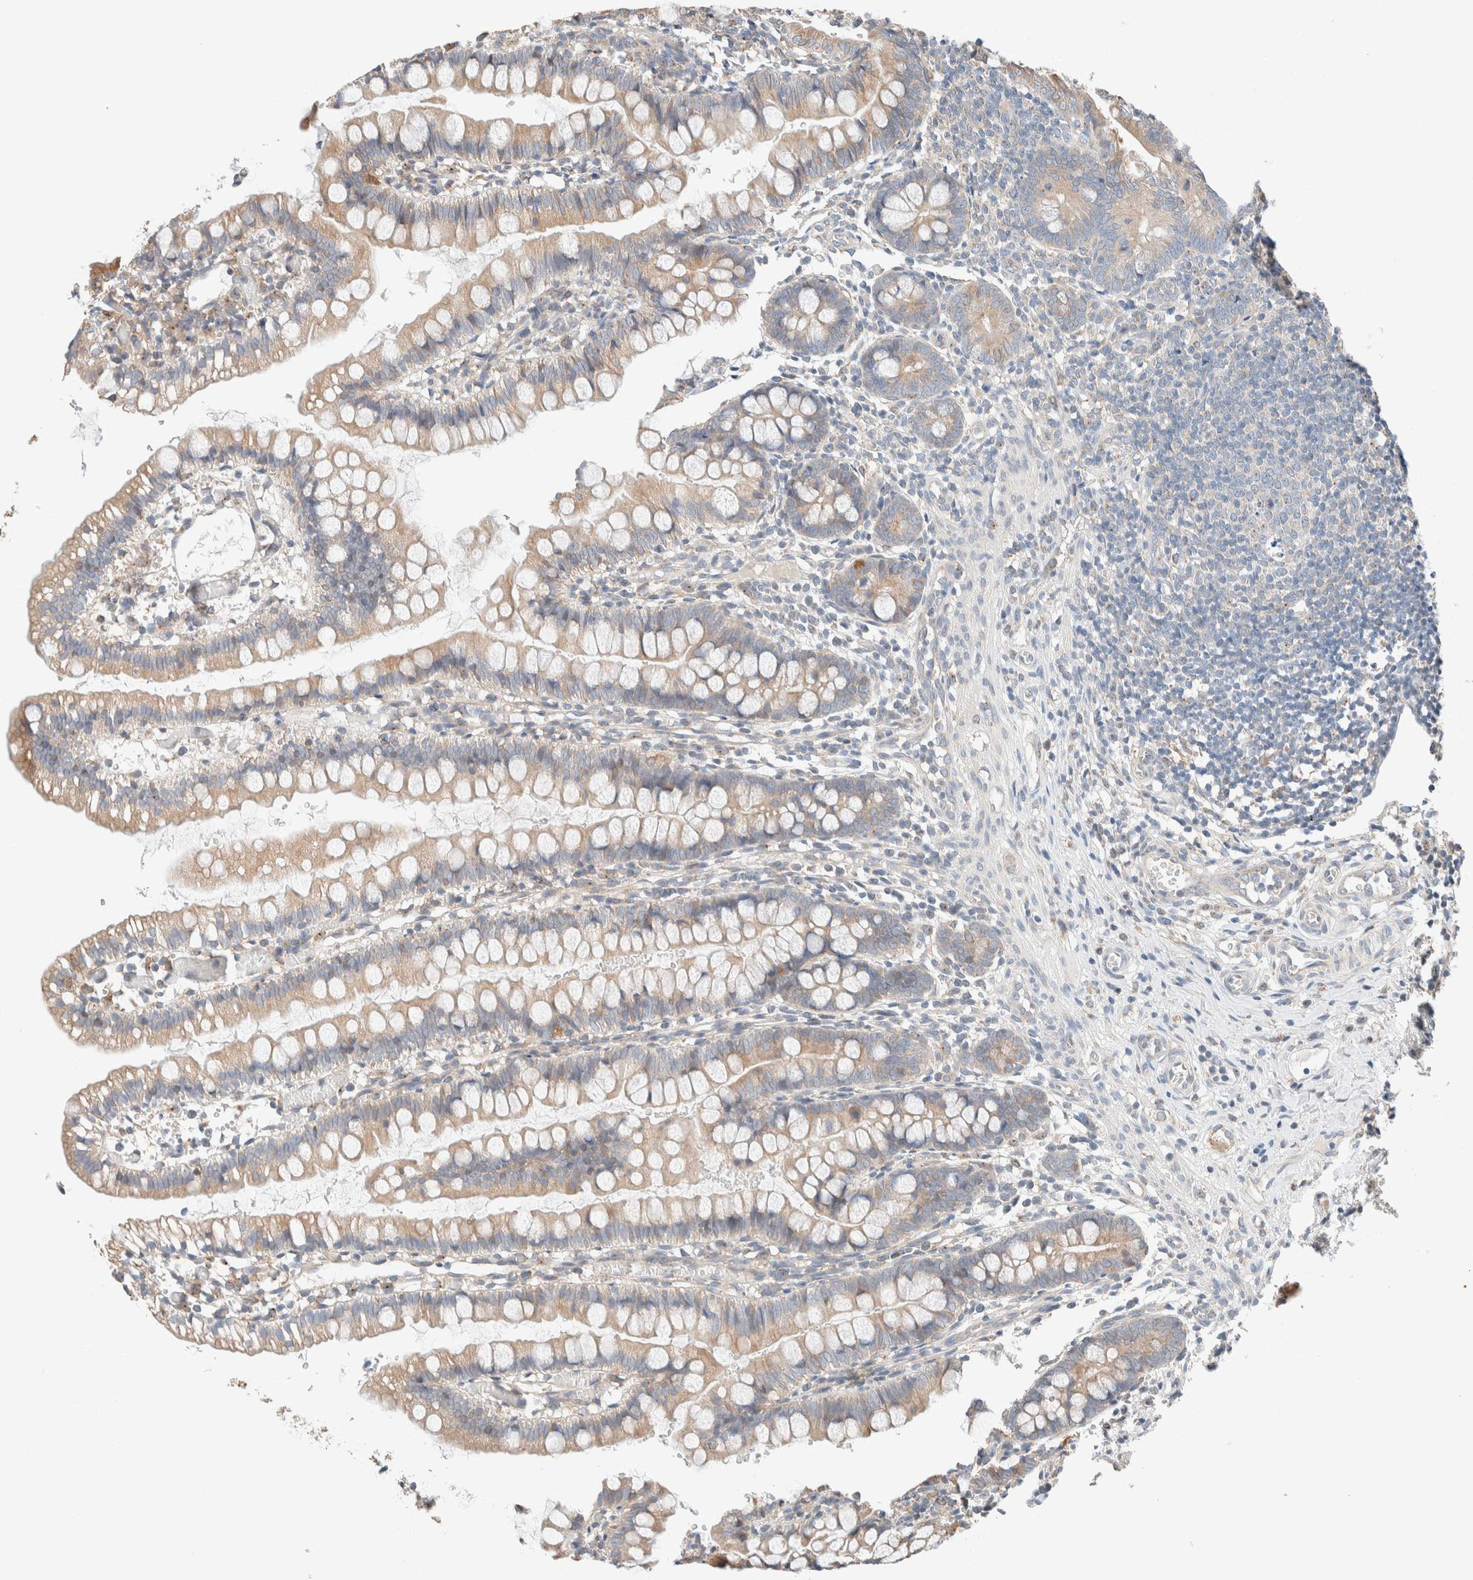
{"staining": {"intensity": "weak", "quantity": ">75%", "location": "cytoplasmic/membranous"}, "tissue": "small intestine", "cell_type": "Glandular cells", "image_type": "normal", "snomed": [{"axis": "morphology", "description": "Normal tissue, NOS"}, {"axis": "morphology", "description": "Developmental malformation"}, {"axis": "topography", "description": "Small intestine"}], "caption": "Immunohistochemical staining of benign small intestine shows >75% levels of weak cytoplasmic/membranous protein expression in approximately >75% of glandular cells. (Stains: DAB (3,3'-diaminobenzidine) in brown, nuclei in blue, Microscopy: brightfield microscopy at high magnification).", "gene": "PCM1", "patient": {"sex": "male"}}